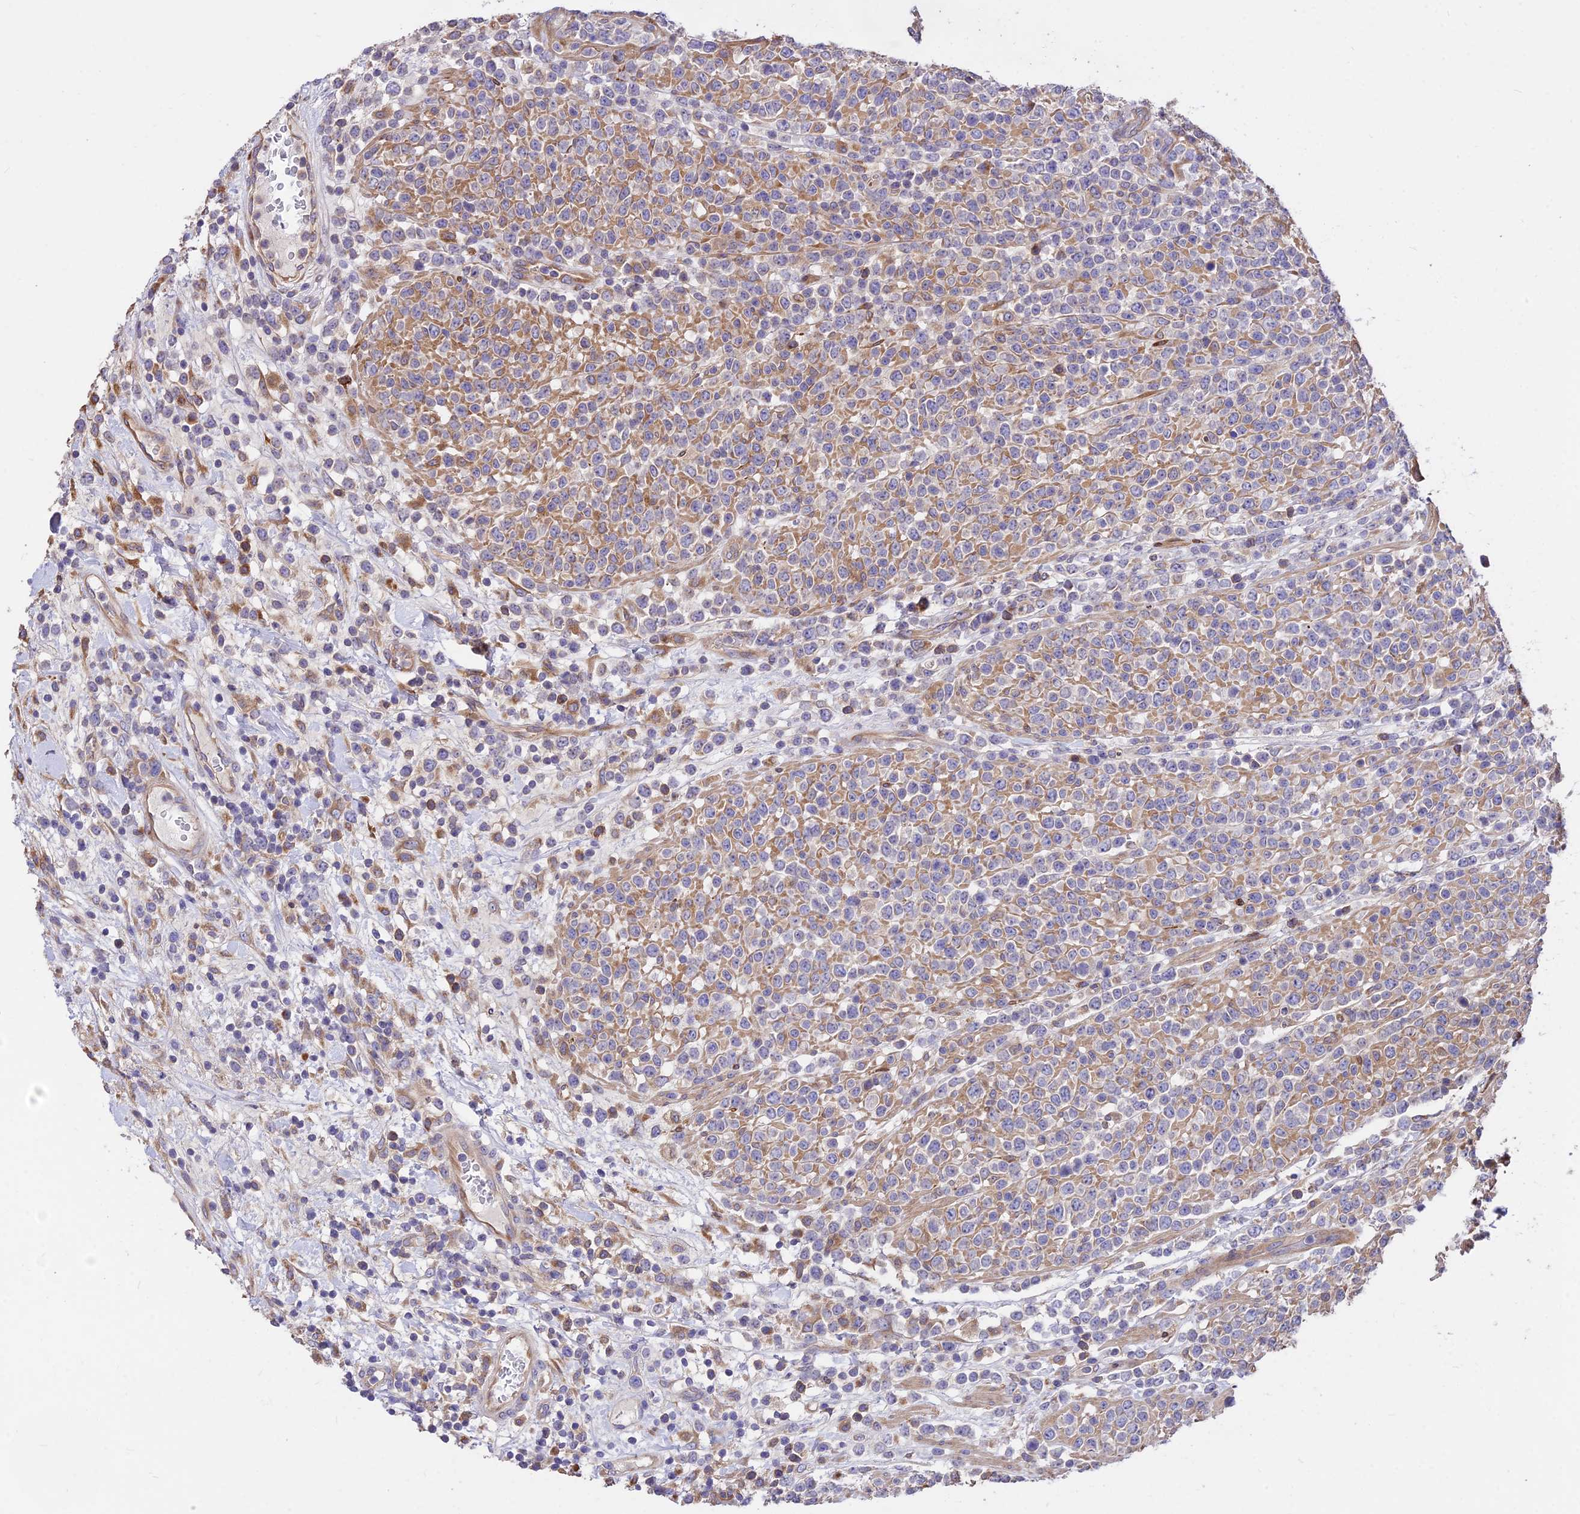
{"staining": {"intensity": "negative", "quantity": "none", "location": "none"}, "tissue": "lymphoma", "cell_type": "Tumor cells", "image_type": "cancer", "snomed": [{"axis": "morphology", "description": "Malignant lymphoma, non-Hodgkin's type, High grade"}, {"axis": "topography", "description": "Colon"}], "caption": "High-grade malignant lymphoma, non-Hodgkin's type stained for a protein using immunohistochemistry (IHC) shows no positivity tumor cells.", "gene": "ROCK1", "patient": {"sex": "female", "age": 53}}